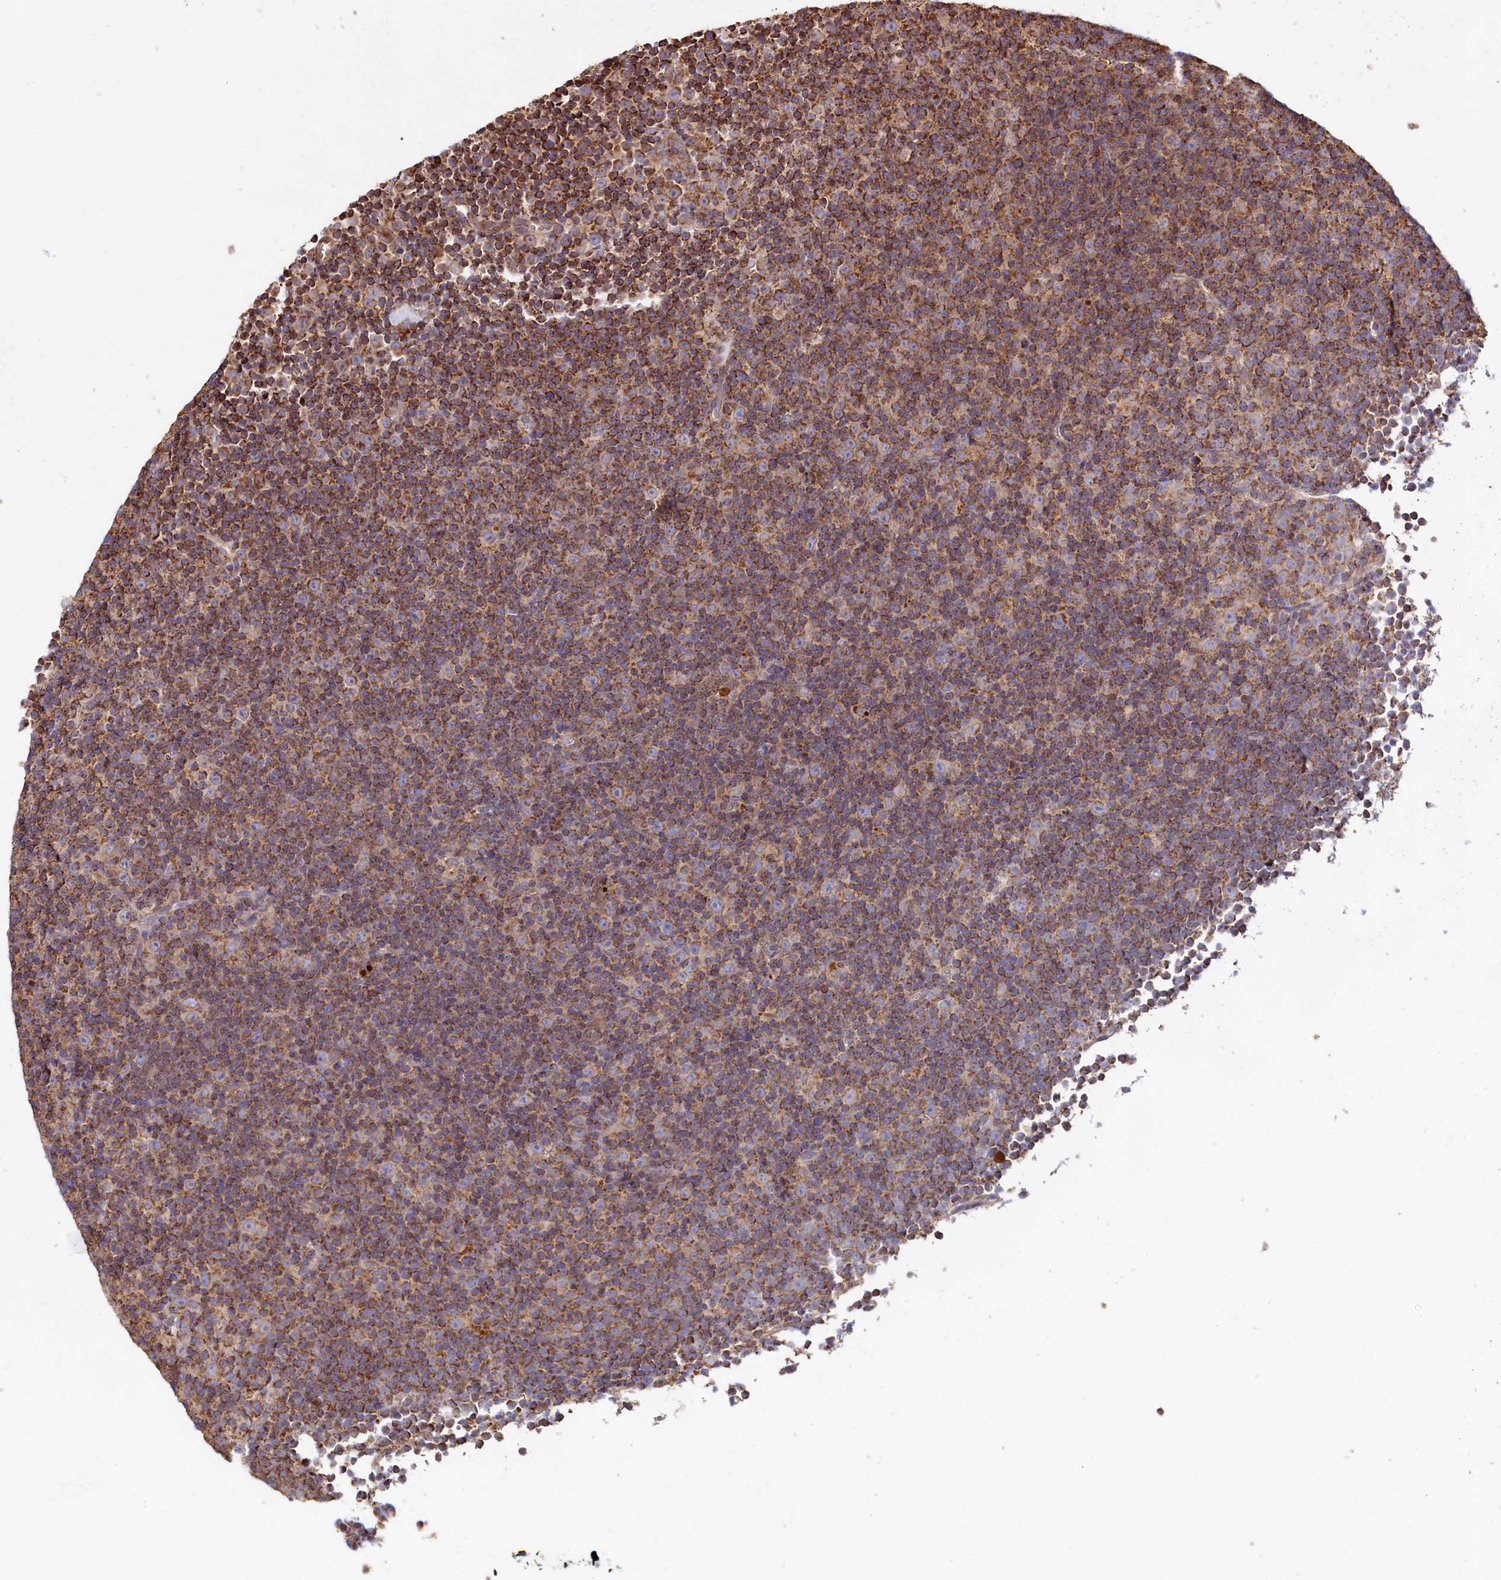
{"staining": {"intensity": "moderate", "quantity": ">75%", "location": "cytoplasmic/membranous"}, "tissue": "lymphoma", "cell_type": "Tumor cells", "image_type": "cancer", "snomed": [{"axis": "morphology", "description": "Malignant lymphoma, non-Hodgkin's type, Low grade"}, {"axis": "topography", "description": "Lymph node"}], "caption": "Immunohistochemical staining of human malignant lymphoma, non-Hodgkin's type (low-grade) shows moderate cytoplasmic/membranous protein expression in approximately >75% of tumor cells.", "gene": "NUDT15", "patient": {"sex": "female", "age": 67}}